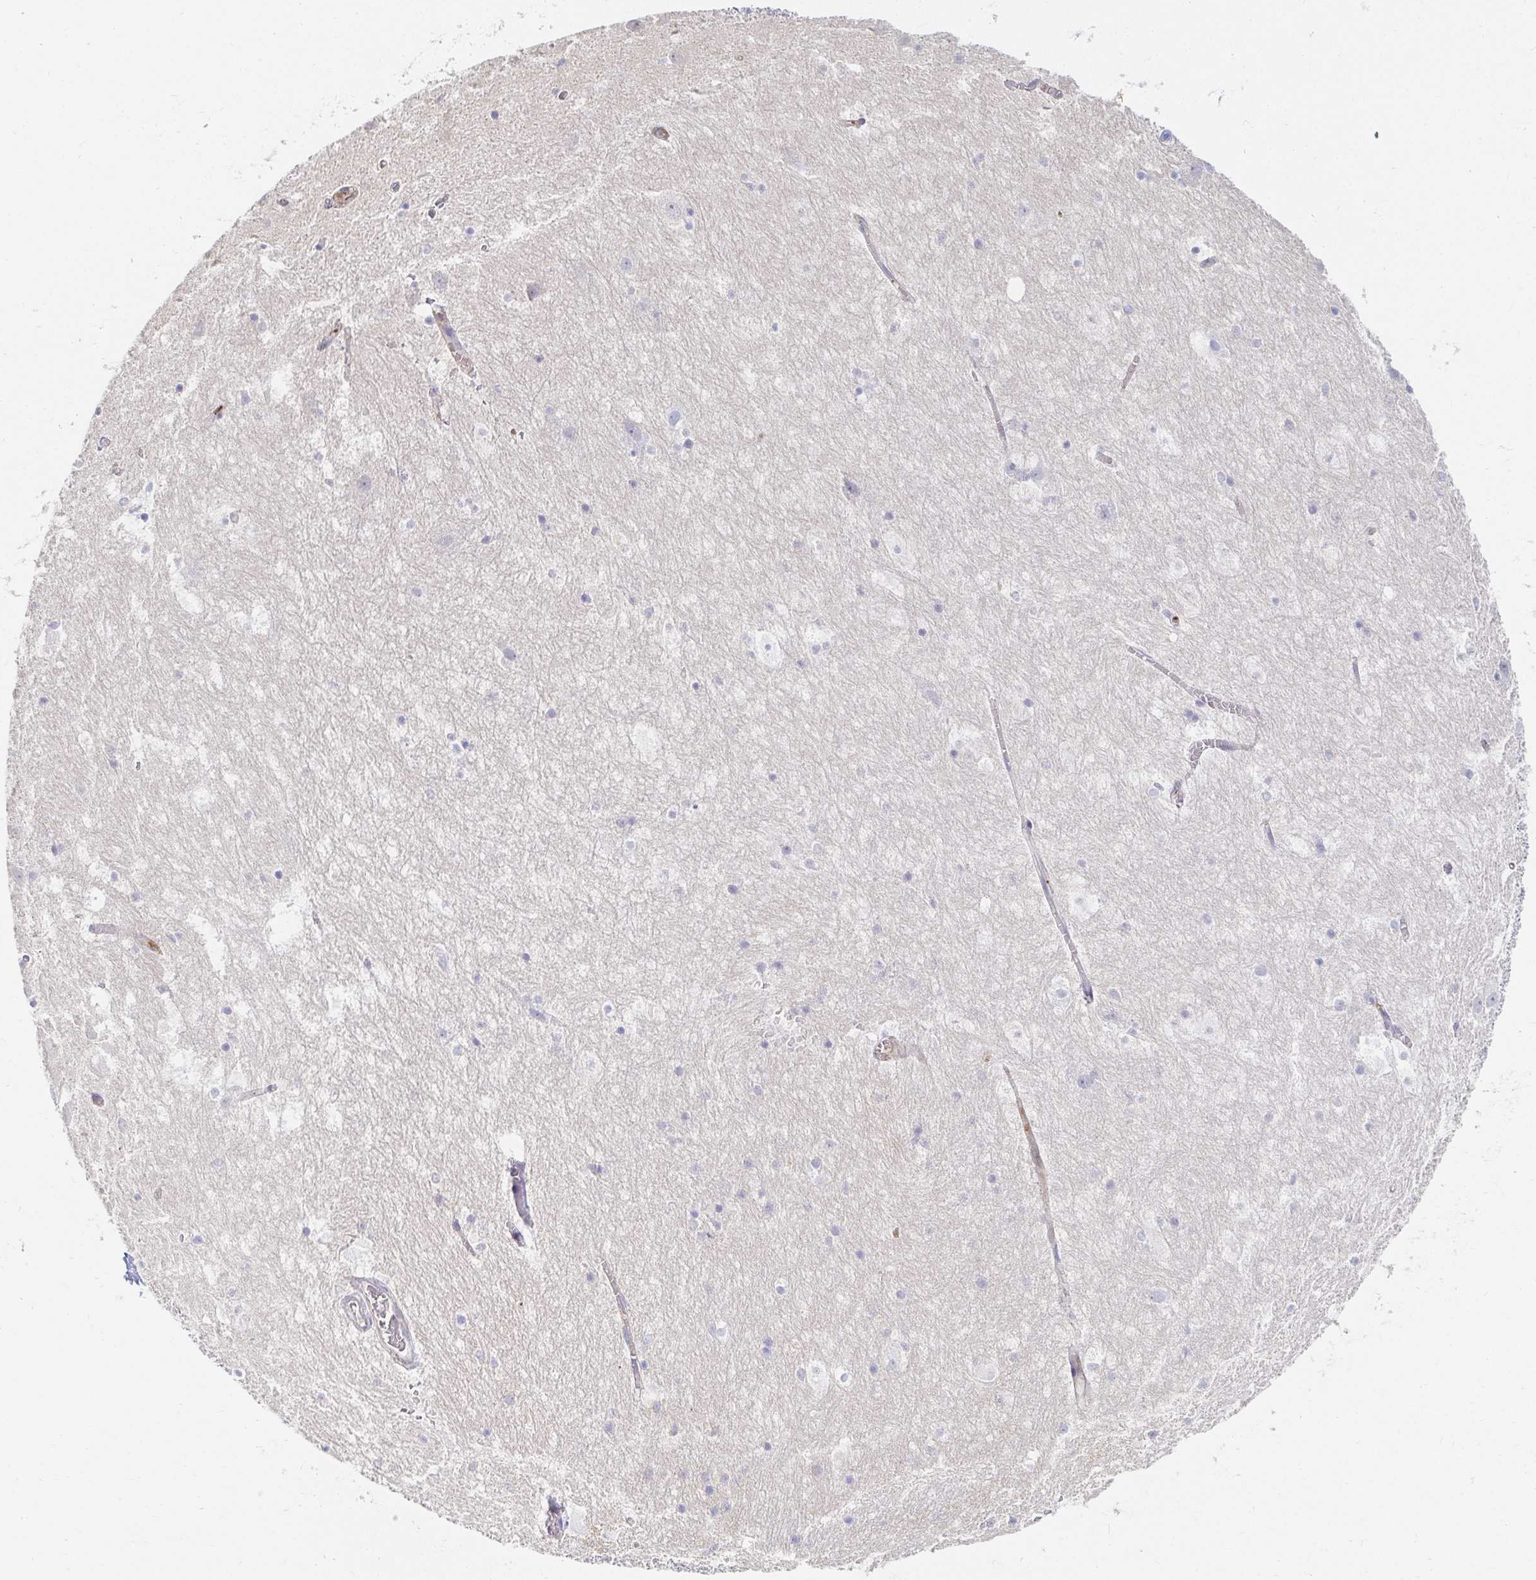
{"staining": {"intensity": "weak", "quantity": "<25%", "location": "cytoplasmic/membranous"}, "tissue": "hippocampus", "cell_type": "Glial cells", "image_type": "normal", "snomed": [{"axis": "morphology", "description": "Normal tissue, NOS"}, {"axis": "topography", "description": "Hippocampus"}], "caption": "Immunohistochemistry (IHC) histopathology image of unremarkable human hippocampus stained for a protein (brown), which exhibits no staining in glial cells.", "gene": "TSPAN19", "patient": {"sex": "female", "age": 52}}